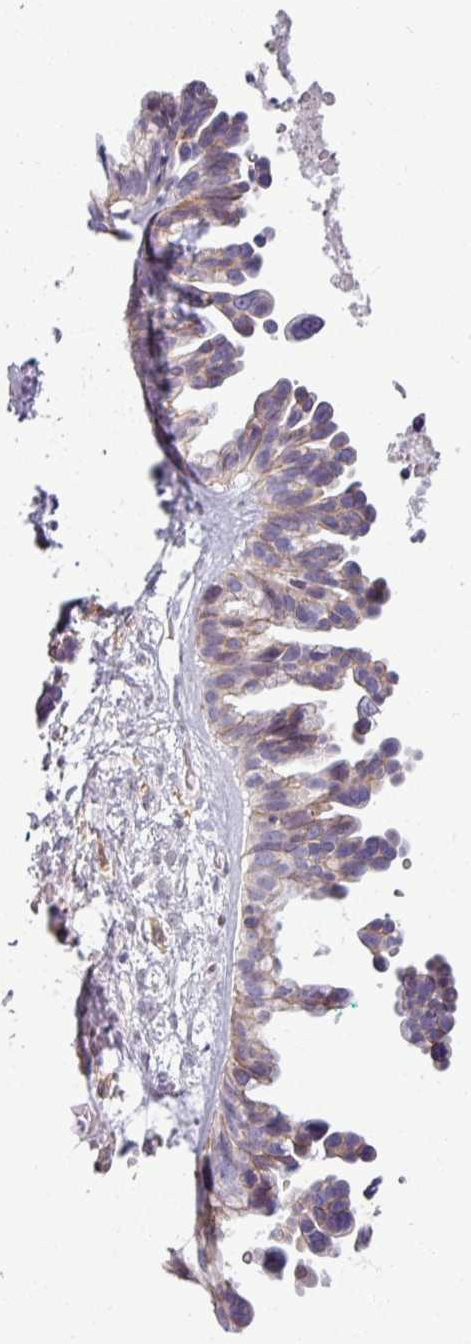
{"staining": {"intensity": "weak", "quantity": "<25%", "location": "cytoplasmic/membranous"}, "tissue": "ovarian cancer", "cell_type": "Tumor cells", "image_type": "cancer", "snomed": [{"axis": "morphology", "description": "Cystadenocarcinoma, serous, NOS"}, {"axis": "topography", "description": "Ovary"}], "caption": "This is an IHC histopathology image of serous cystadenocarcinoma (ovarian). There is no positivity in tumor cells.", "gene": "PNMA6A", "patient": {"sex": "female", "age": 56}}